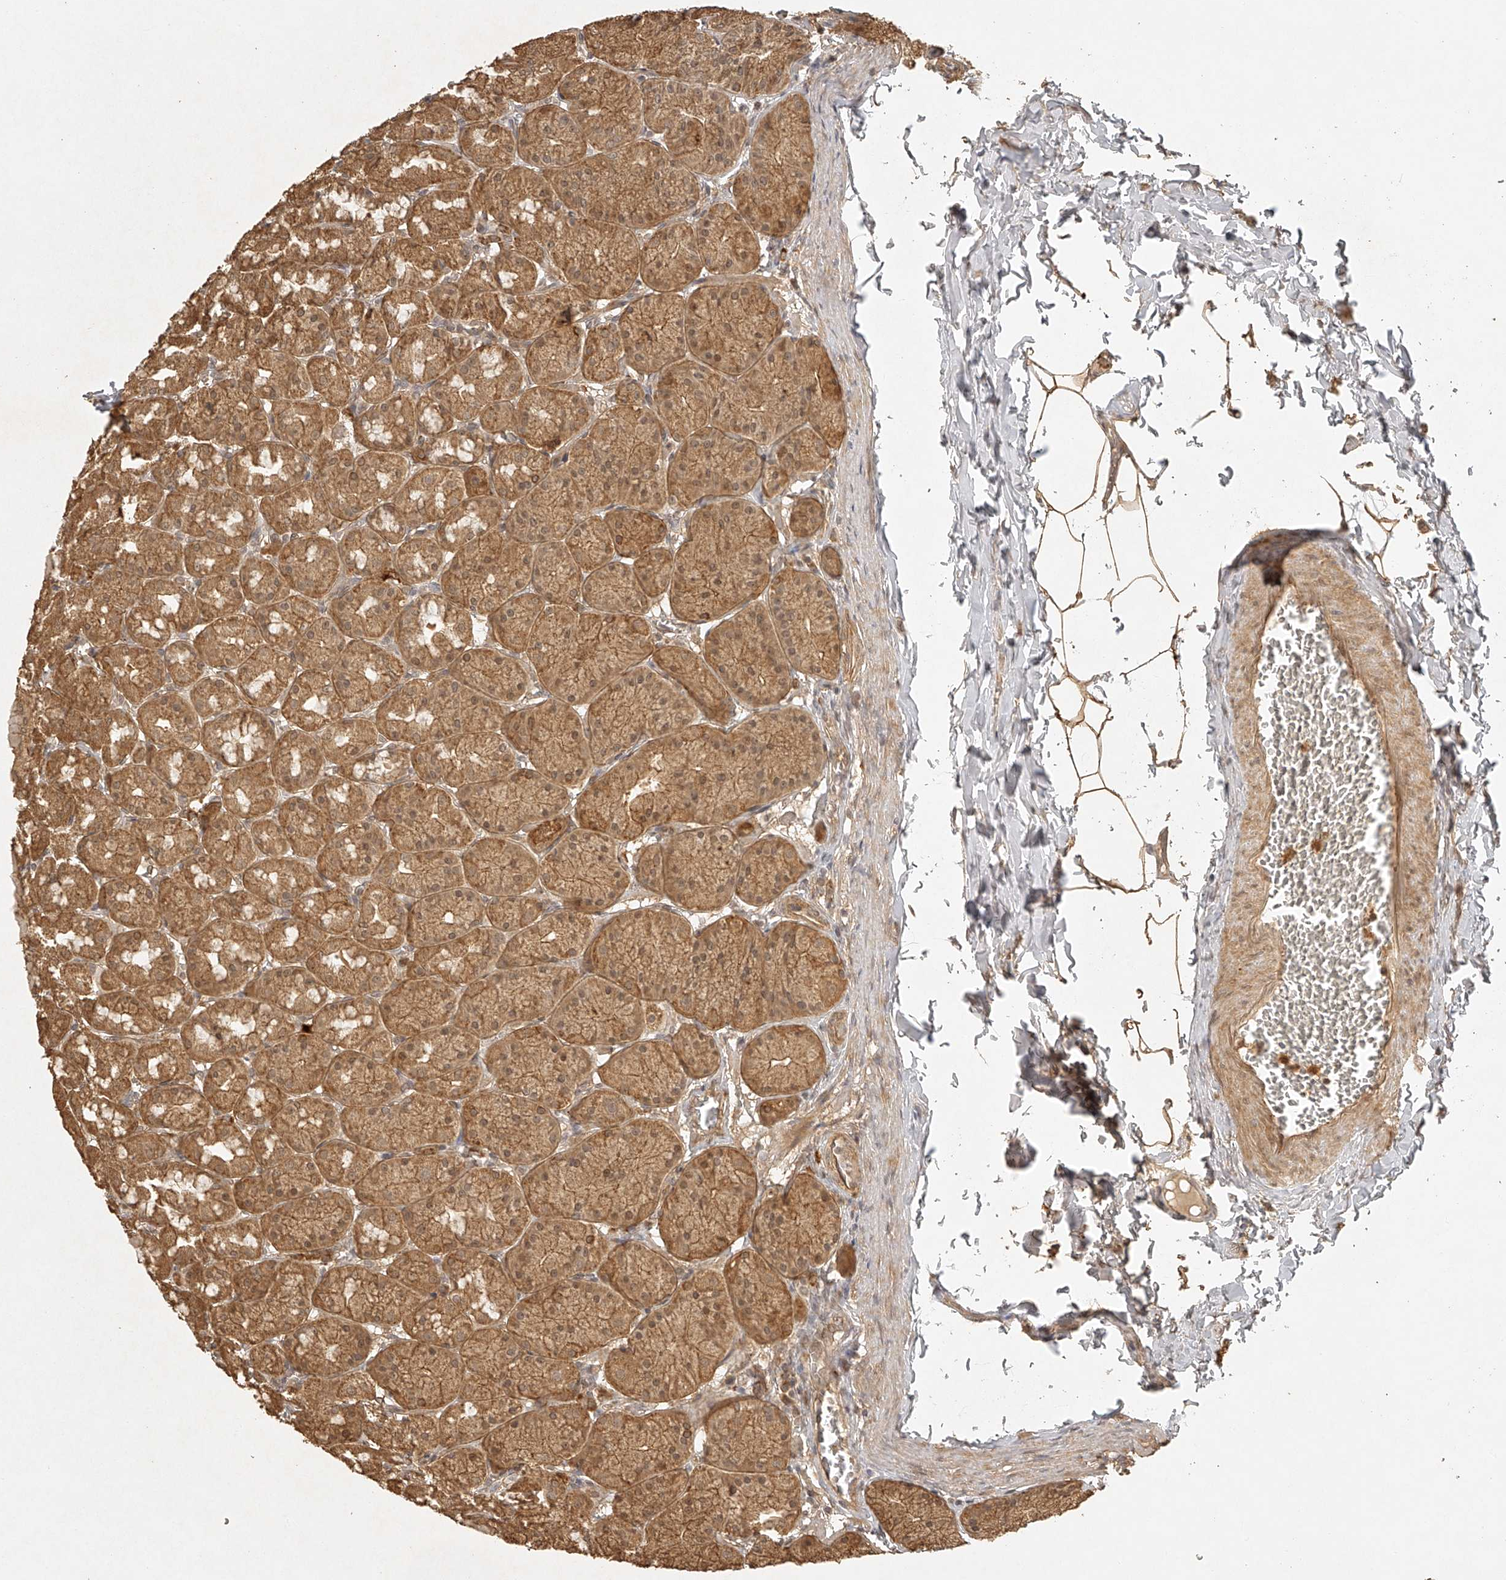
{"staining": {"intensity": "moderate", "quantity": ">75%", "location": "cytoplasmic/membranous"}, "tissue": "stomach", "cell_type": "Glandular cells", "image_type": "normal", "snomed": [{"axis": "morphology", "description": "Normal tissue, NOS"}, {"axis": "topography", "description": "Stomach"}], "caption": "Stomach stained with a brown dye shows moderate cytoplasmic/membranous positive positivity in about >75% of glandular cells.", "gene": "BCL2L11", "patient": {"sex": "male", "age": 42}}